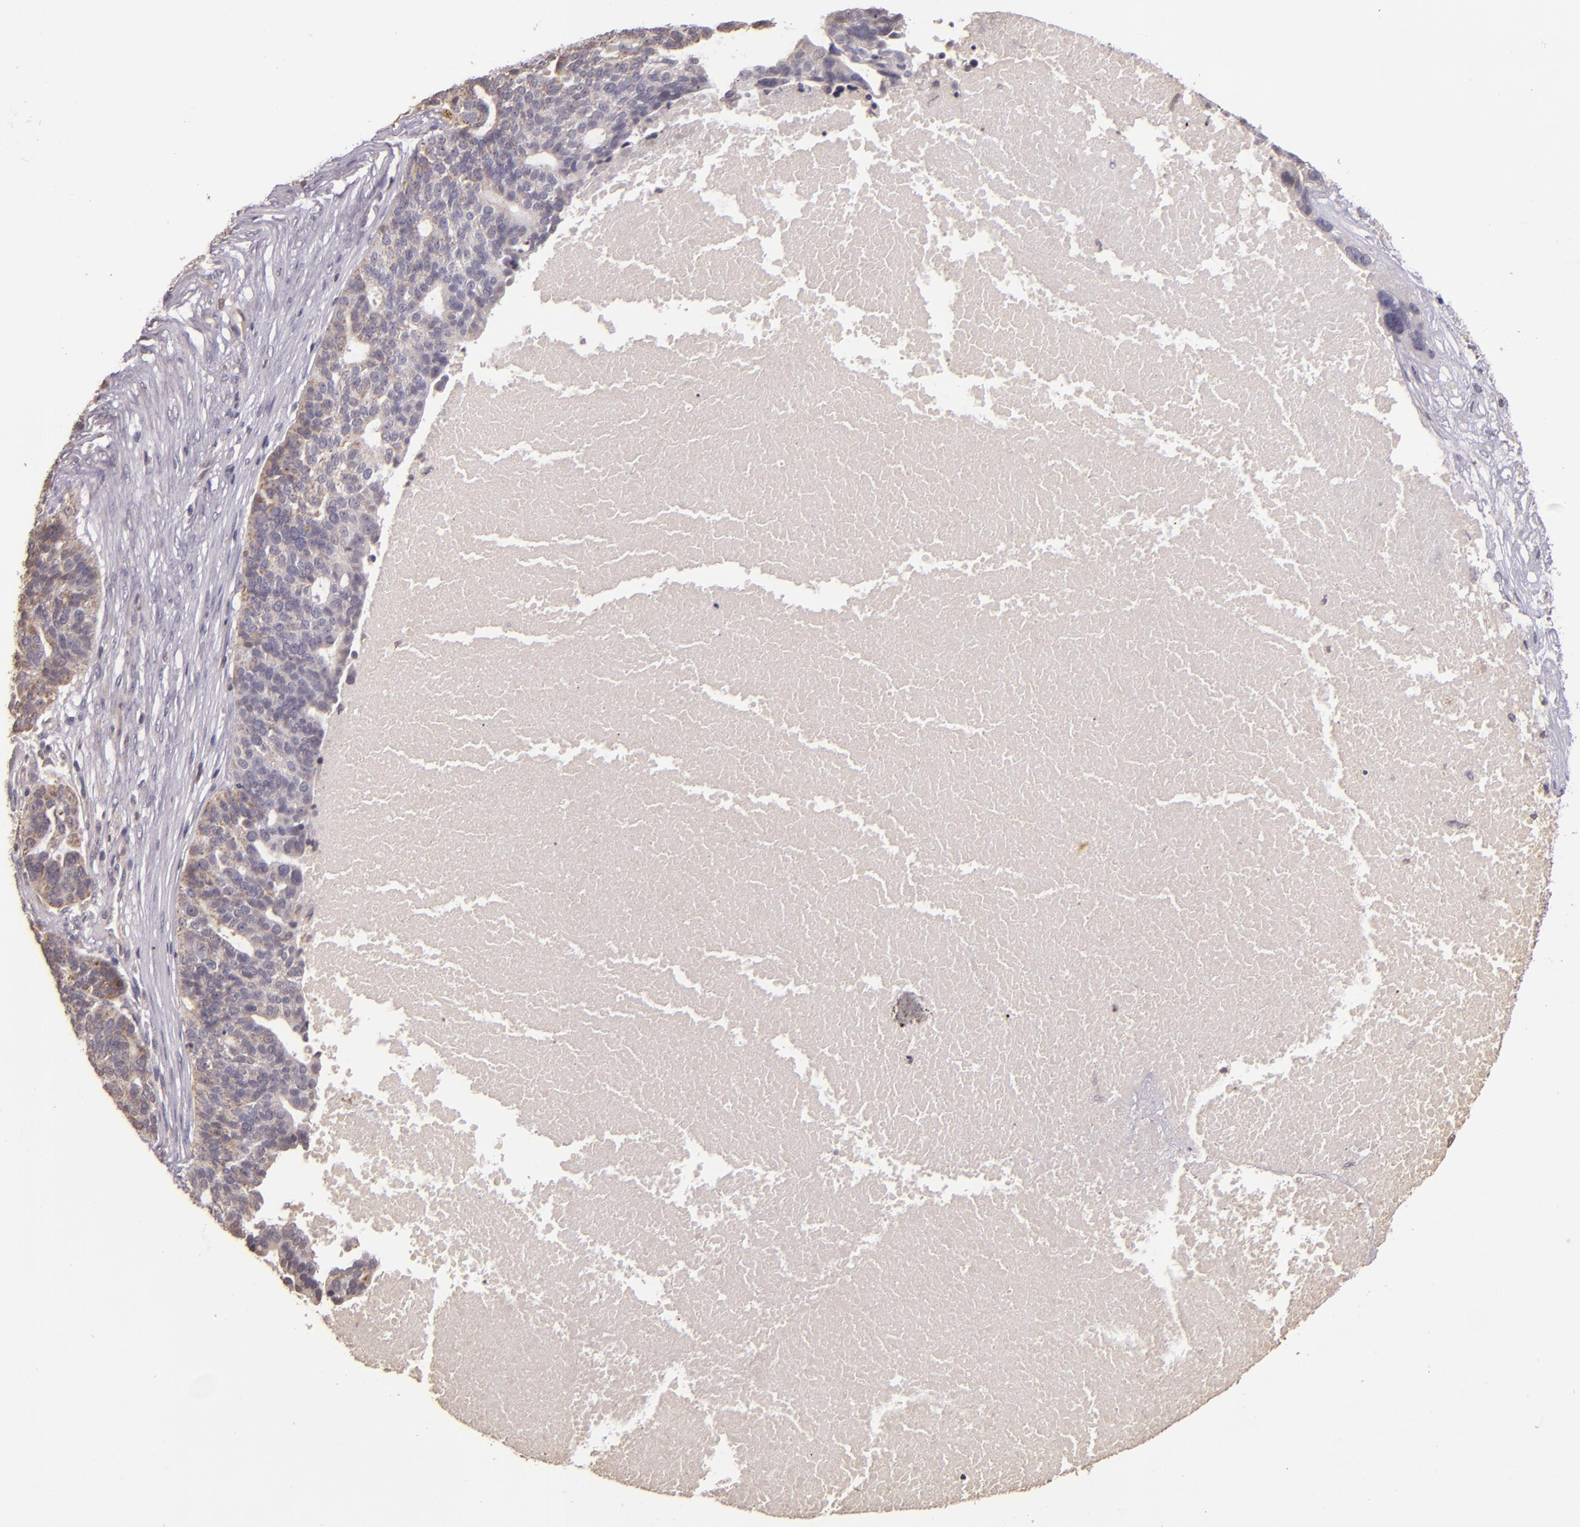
{"staining": {"intensity": "weak", "quantity": "<25%", "location": "cytoplasmic/membranous"}, "tissue": "ovarian cancer", "cell_type": "Tumor cells", "image_type": "cancer", "snomed": [{"axis": "morphology", "description": "Cystadenocarcinoma, serous, NOS"}, {"axis": "topography", "description": "Ovary"}], "caption": "High magnification brightfield microscopy of ovarian cancer stained with DAB (brown) and counterstained with hematoxylin (blue): tumor cells show no significant positivity.", "gene": "ABL1", "patient": {"sex": "female", "age": 59}}